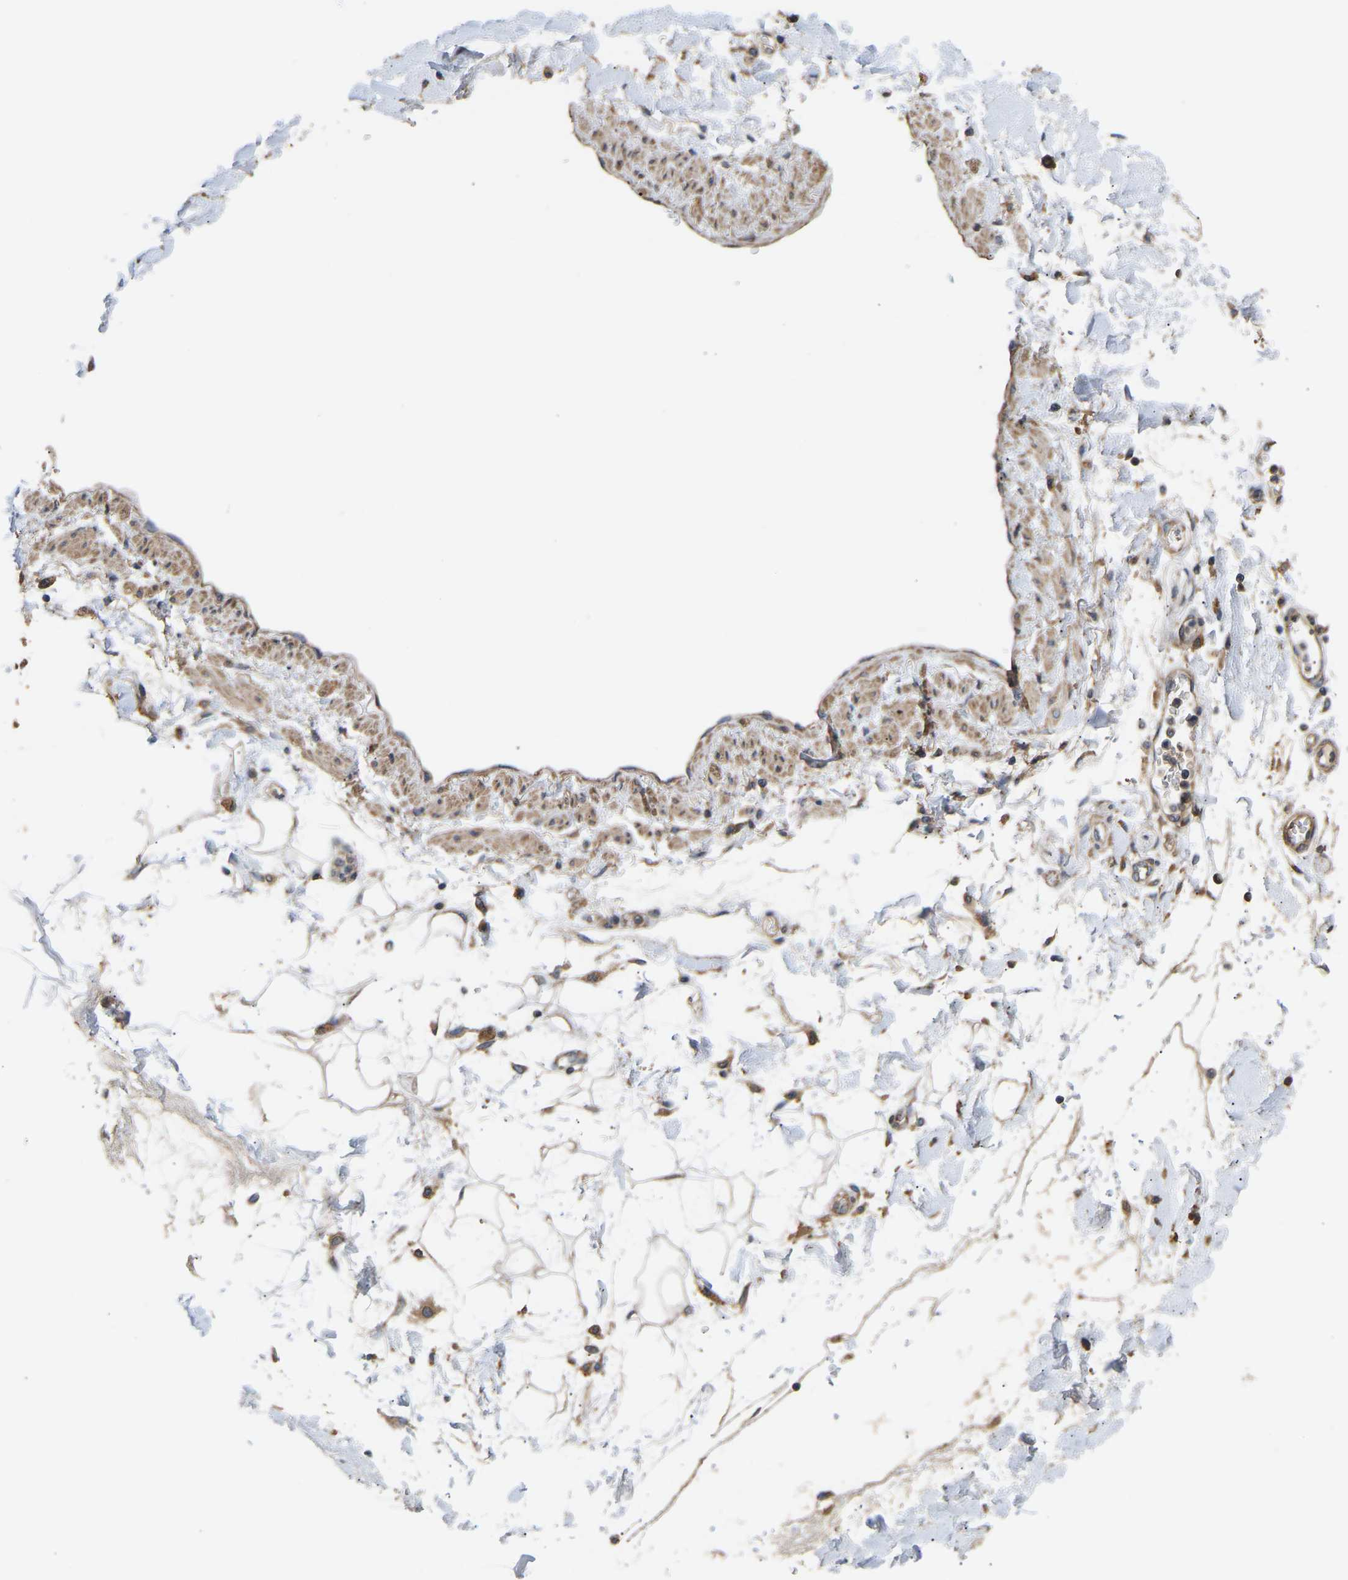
{"staining": {"intensity": "moderate", "quantity": ">75%", "location": "cytoplasmic/membranous"}, "tissue": "adipose tissue", "cell_type": "Adipocytes", "image_type": "normal", "snomed": [{"axis": "morphology", "description": "Normal tissue, NOS"}, {"axis": "morphology", "description": "Adenocarcinoma, NOS"}, {"axis": "topography", "description": "Duodenum"}, {"axis": "topography", "description": "Peripheral nerve tissue"}], "caption": "Moderate cytoplasmic/membranous staining for a protein is identified in about >75% of adipocytes of normal adipose tissue using immunohistochemistry.", "gene": "AIMP2", "patient": {"sex": "female", "age": 60}}